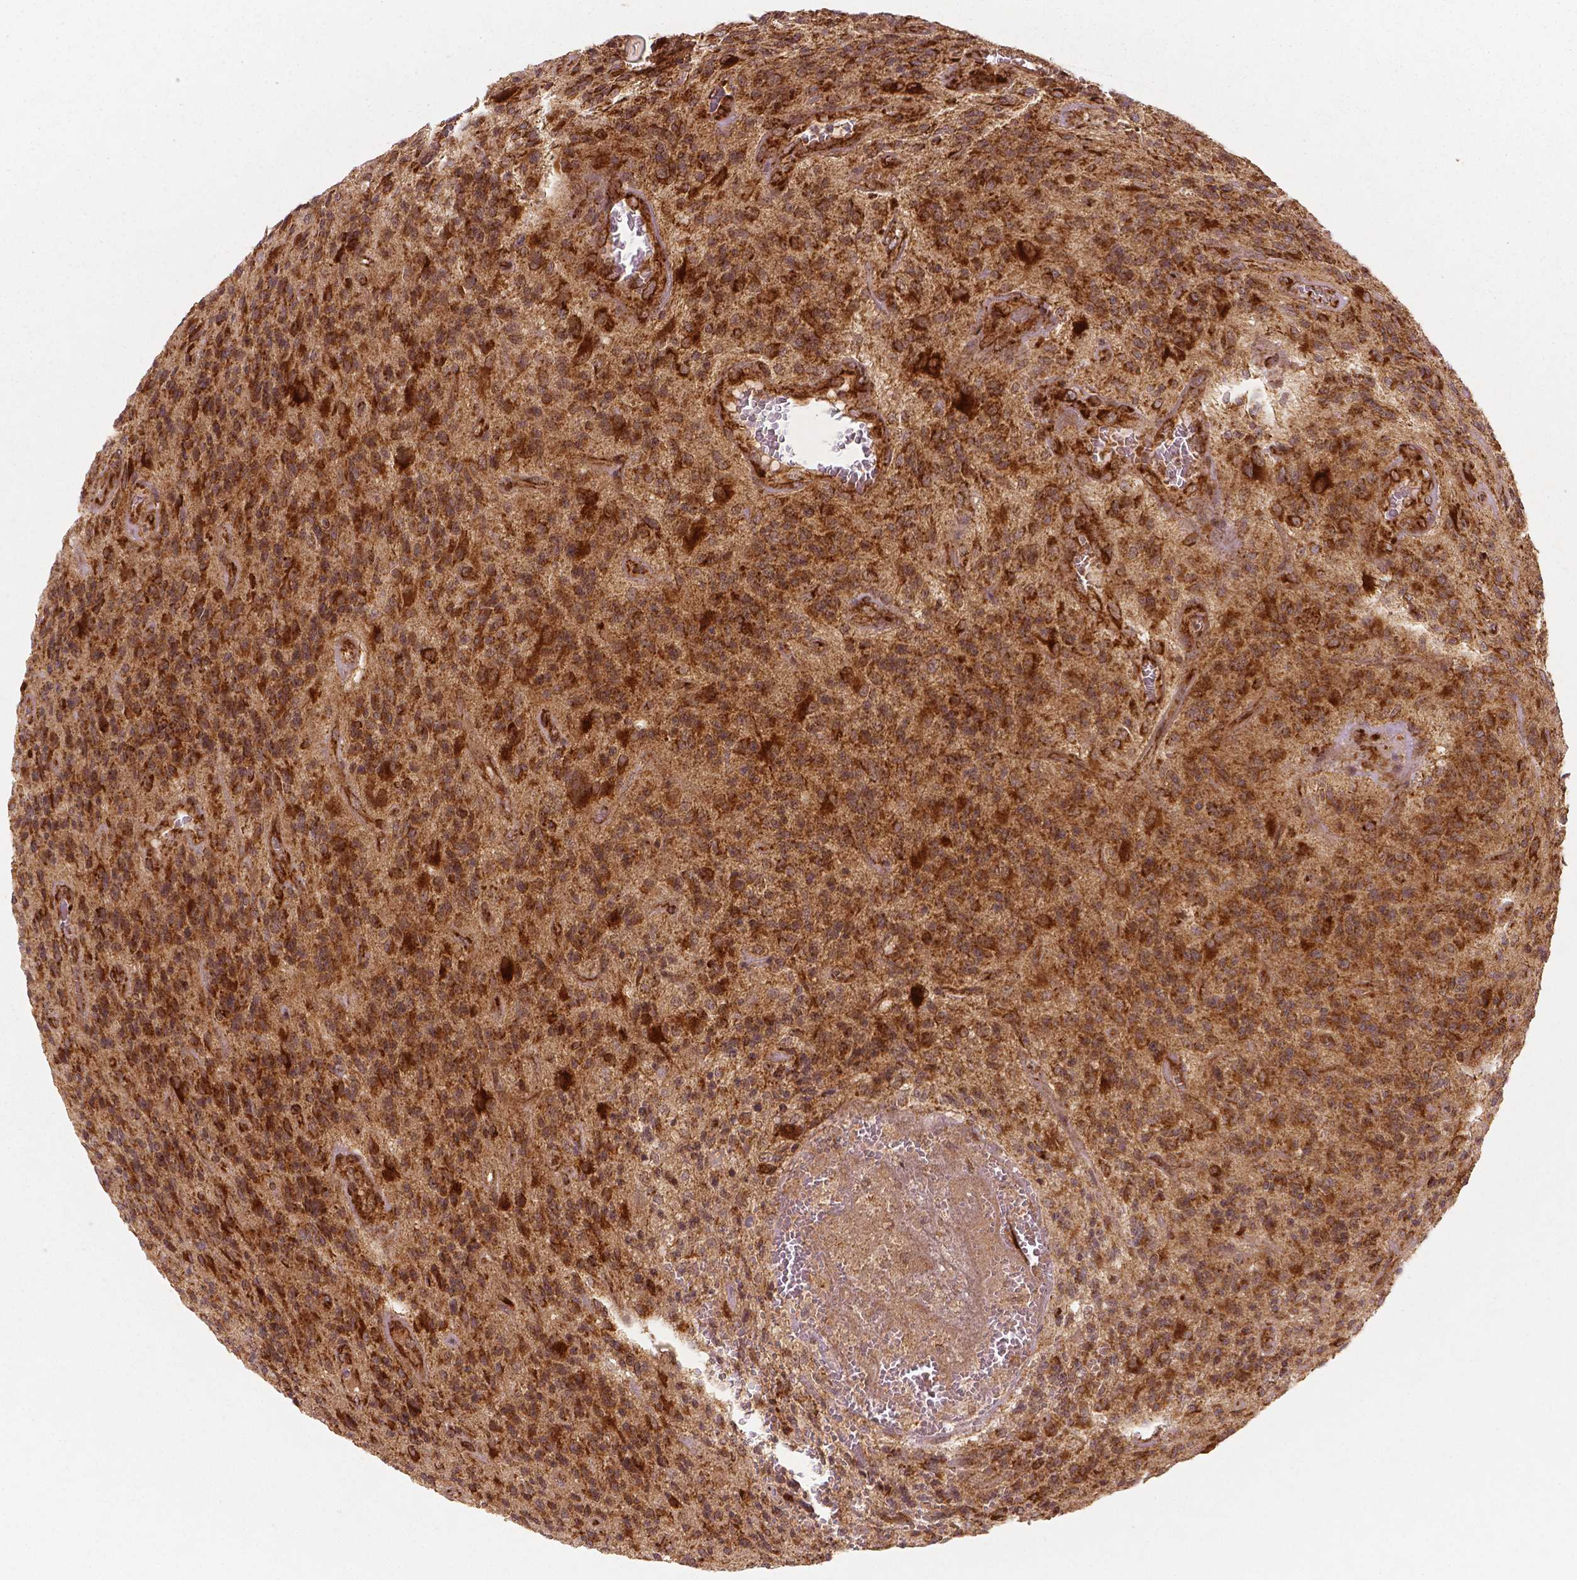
{"staining": {"intensity": "strong", "quantity": ">75%", "location": "cytoplasmic/membranous"}, "tissue": "glioma", "cell_type": "Tumor cells", "image_type": "cancer", "snomed": [{"axis": "morphology", "description": "Glioma, malignant, High grade"}, {"axis": "topography", "description": "Brain"}], "caption": "Immunohistochemistry (DAB (3,3'-diaminobenzidine)) staining of human high-grade glioma (malignant) exhibits strong cytoplasmic/membranous protein positivity in about >75% of tumor cells.", "gene": "PGAM5", "patient": {"sex": "male", "age": 76}}